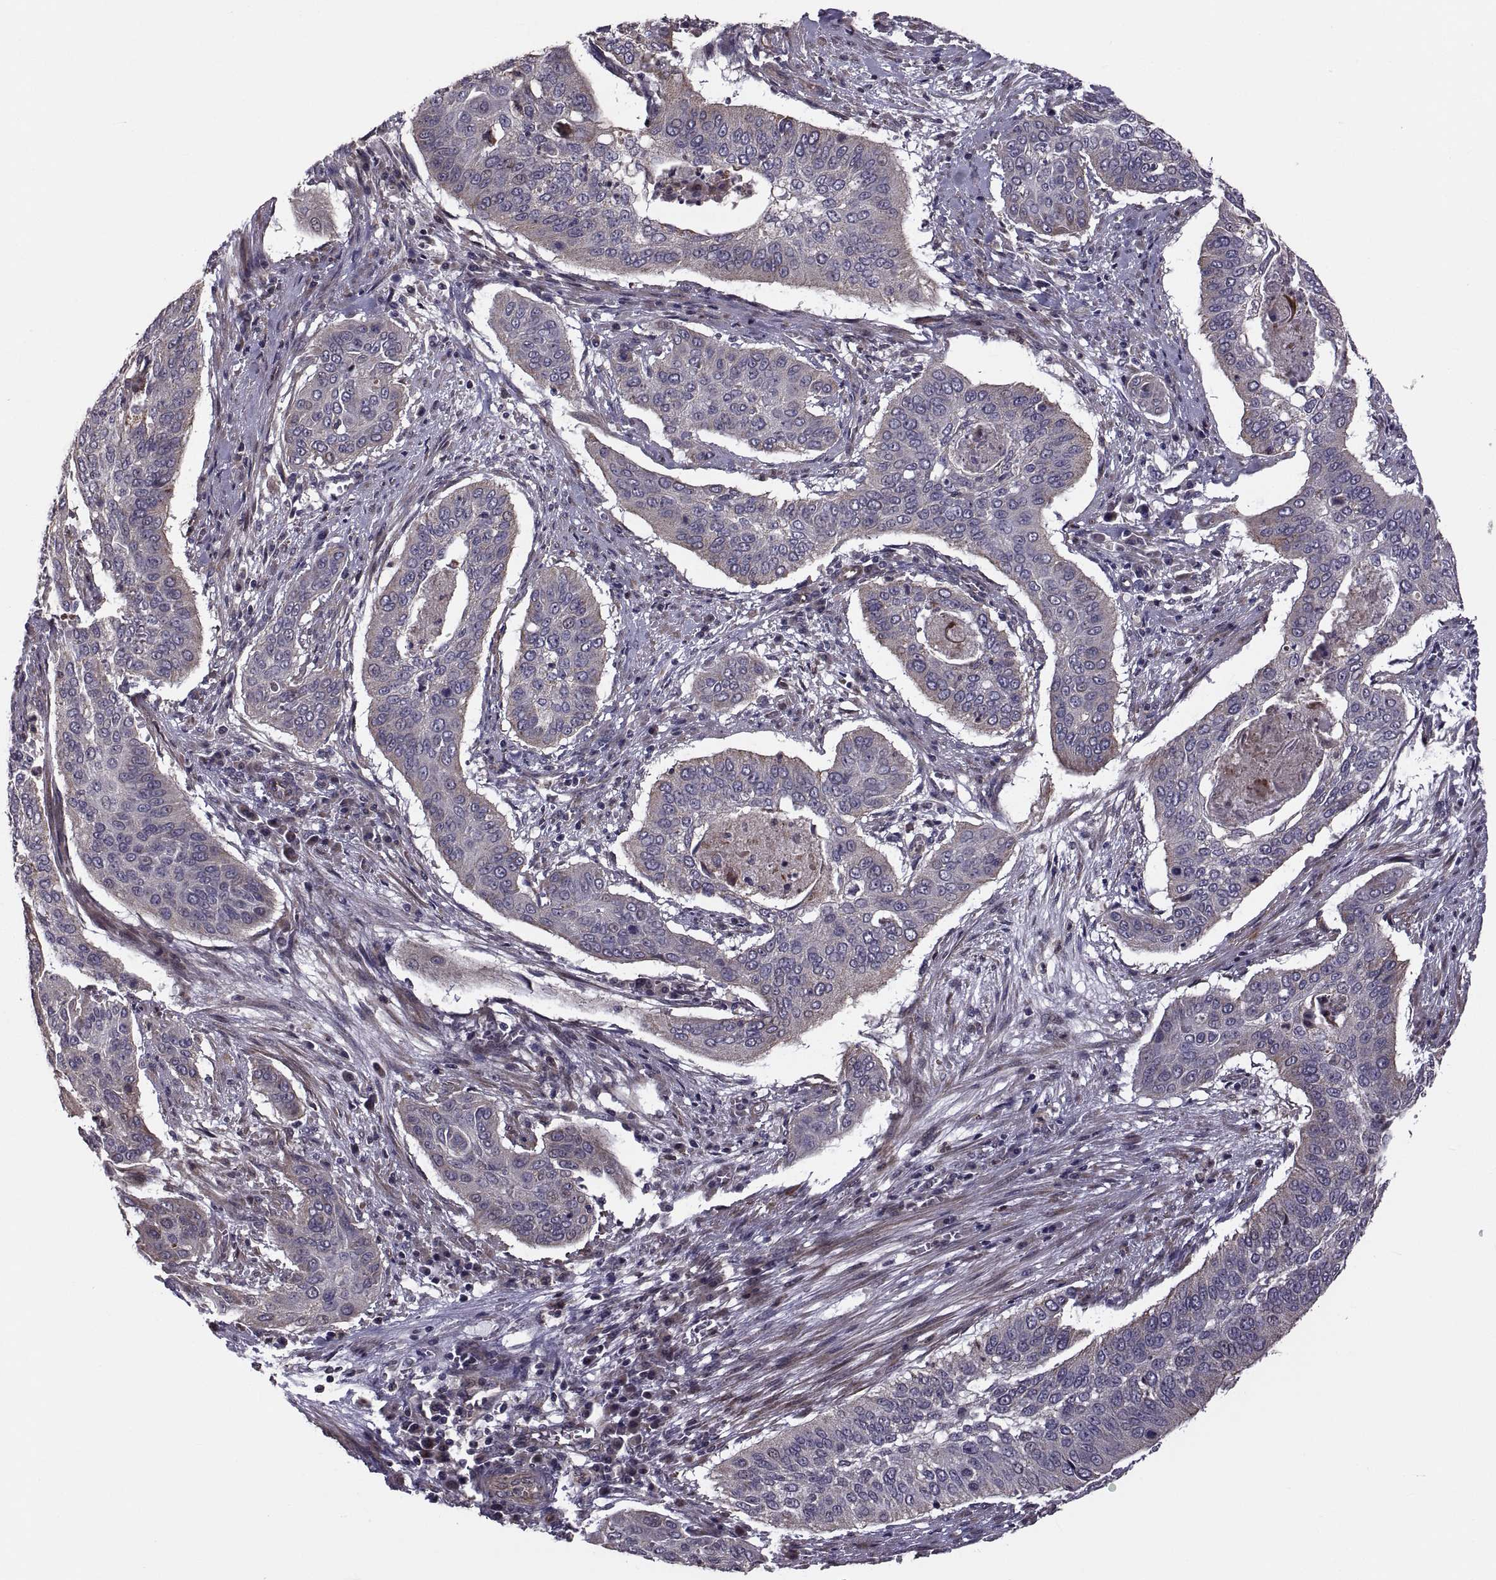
{"staining": {"intensity": "weak", "quantity": "<25%", "location": "cytoplasmic/membranous"}, "tissue": "cervical cancer", "cell_type": "Tumor cells", "image_type": "cancer", "snomed": [{"axis": "morphology", "description": "Squamous cell carcinoma, NOS"}, {"axis": "topography", "description": "Cervix"}], "caption": "Immunohistochemistry histopathology image of neoplastic tissue: human cervical cancer (squamous cell carcinoma) stained with DAB displays no significant protein staining in tumor cells. (Immunohistochemistry, brightfield microscopy, high magnification).", "gene": "PMM2", "patient": {"sex": "female", "age": 39}}